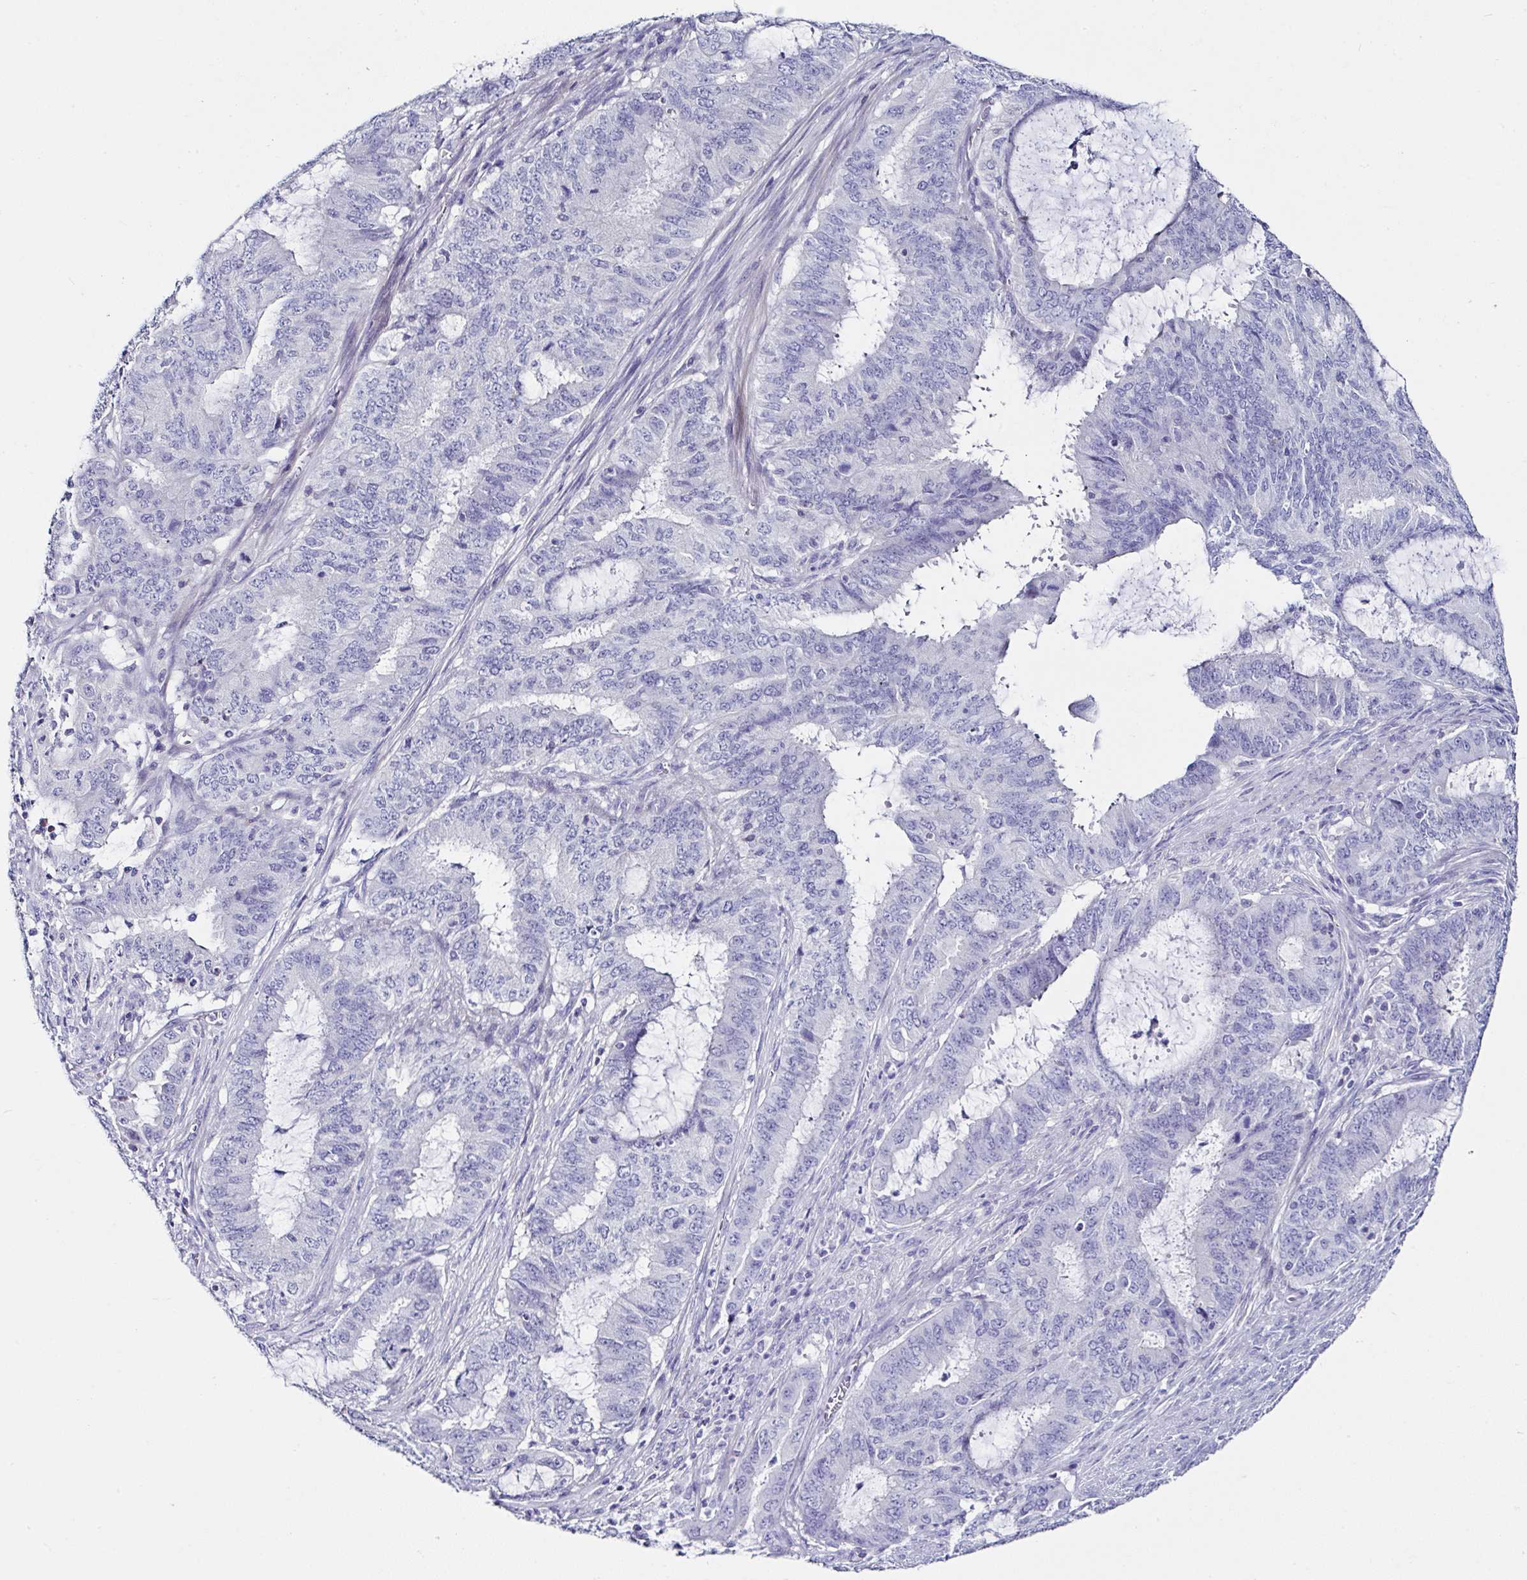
{"staining": {"intensity": "negative", "quantity": "none", "location": "none"}, "tissue": "endometrial cancer", "cell_type": "Tumor cells", "image_type": "cancer", "snomed": [{"axis": "morphology", "description": "Adenocarcinoma, NOS"}, {"axis": "topography", "description": "Endometrium"}], "caption": "Immunohistochemistry (IHC) photomicrograph of endometrial cancer (adenocarcinoma) stained for a protein (brown), which displays no positivity in tumor cells.", "gene": "UGT3A1", "patient": {"sex": "female", "age": 51}}